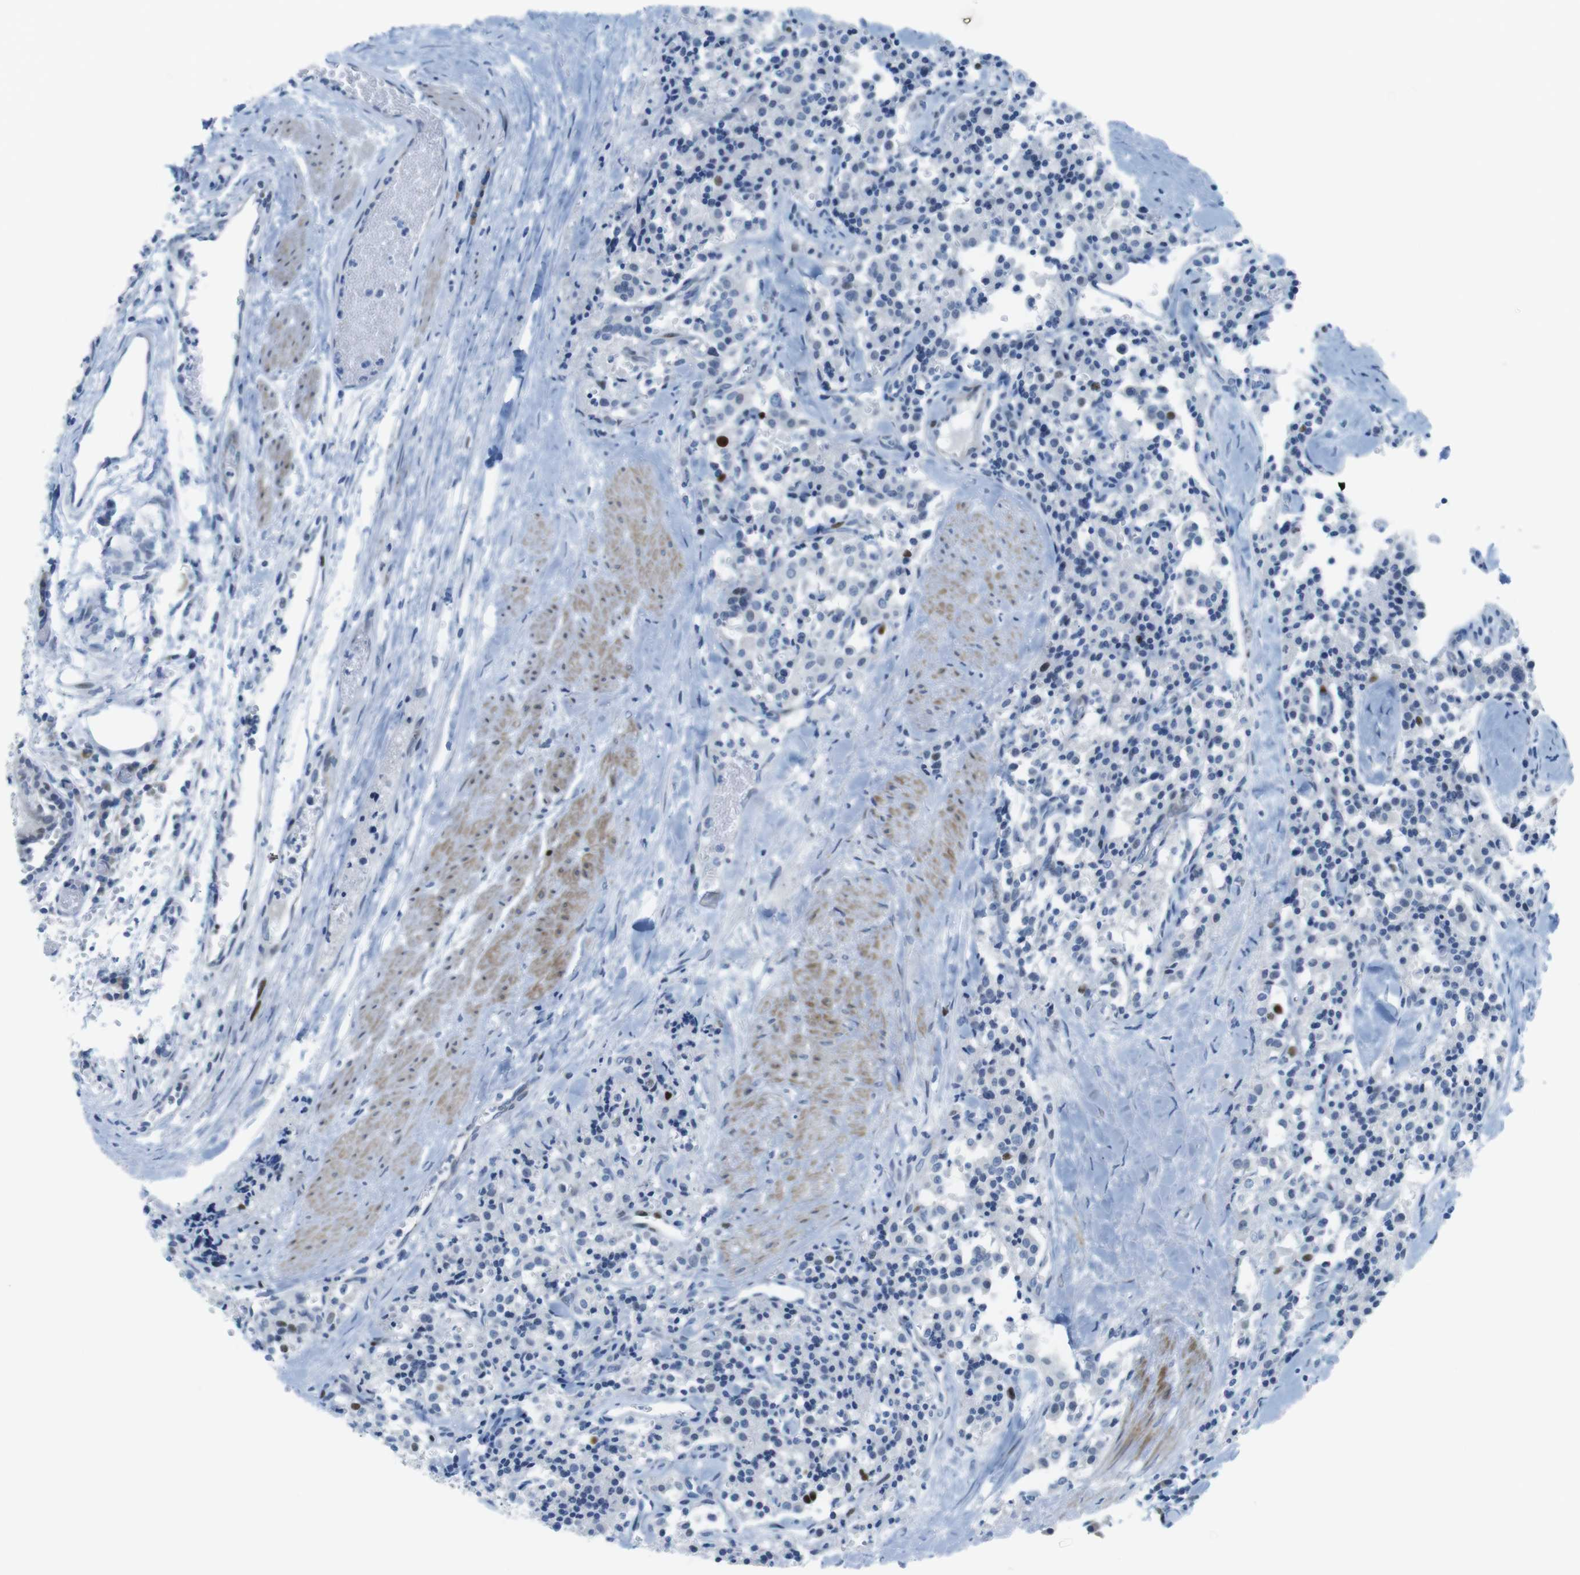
{"staining": {"intensity": "strong", "quantity": "<25%", "location": "nuclear"}, "tissue": "carcinoid", "cell_type": "Tumor cells", "image_type": "cancer", "snomed": [{"axis": "morphology", "description": "Carcinoid, malignant, NOS"}, {"axis": "topography", "description": "Lung"}], "caption": "Protein expression analysis of human carcinoid reveals strong nuclear expression in about <25% of tumor cells.", "gene": "CHAF1A", "patient": {"sex": "male", "age": 30}}